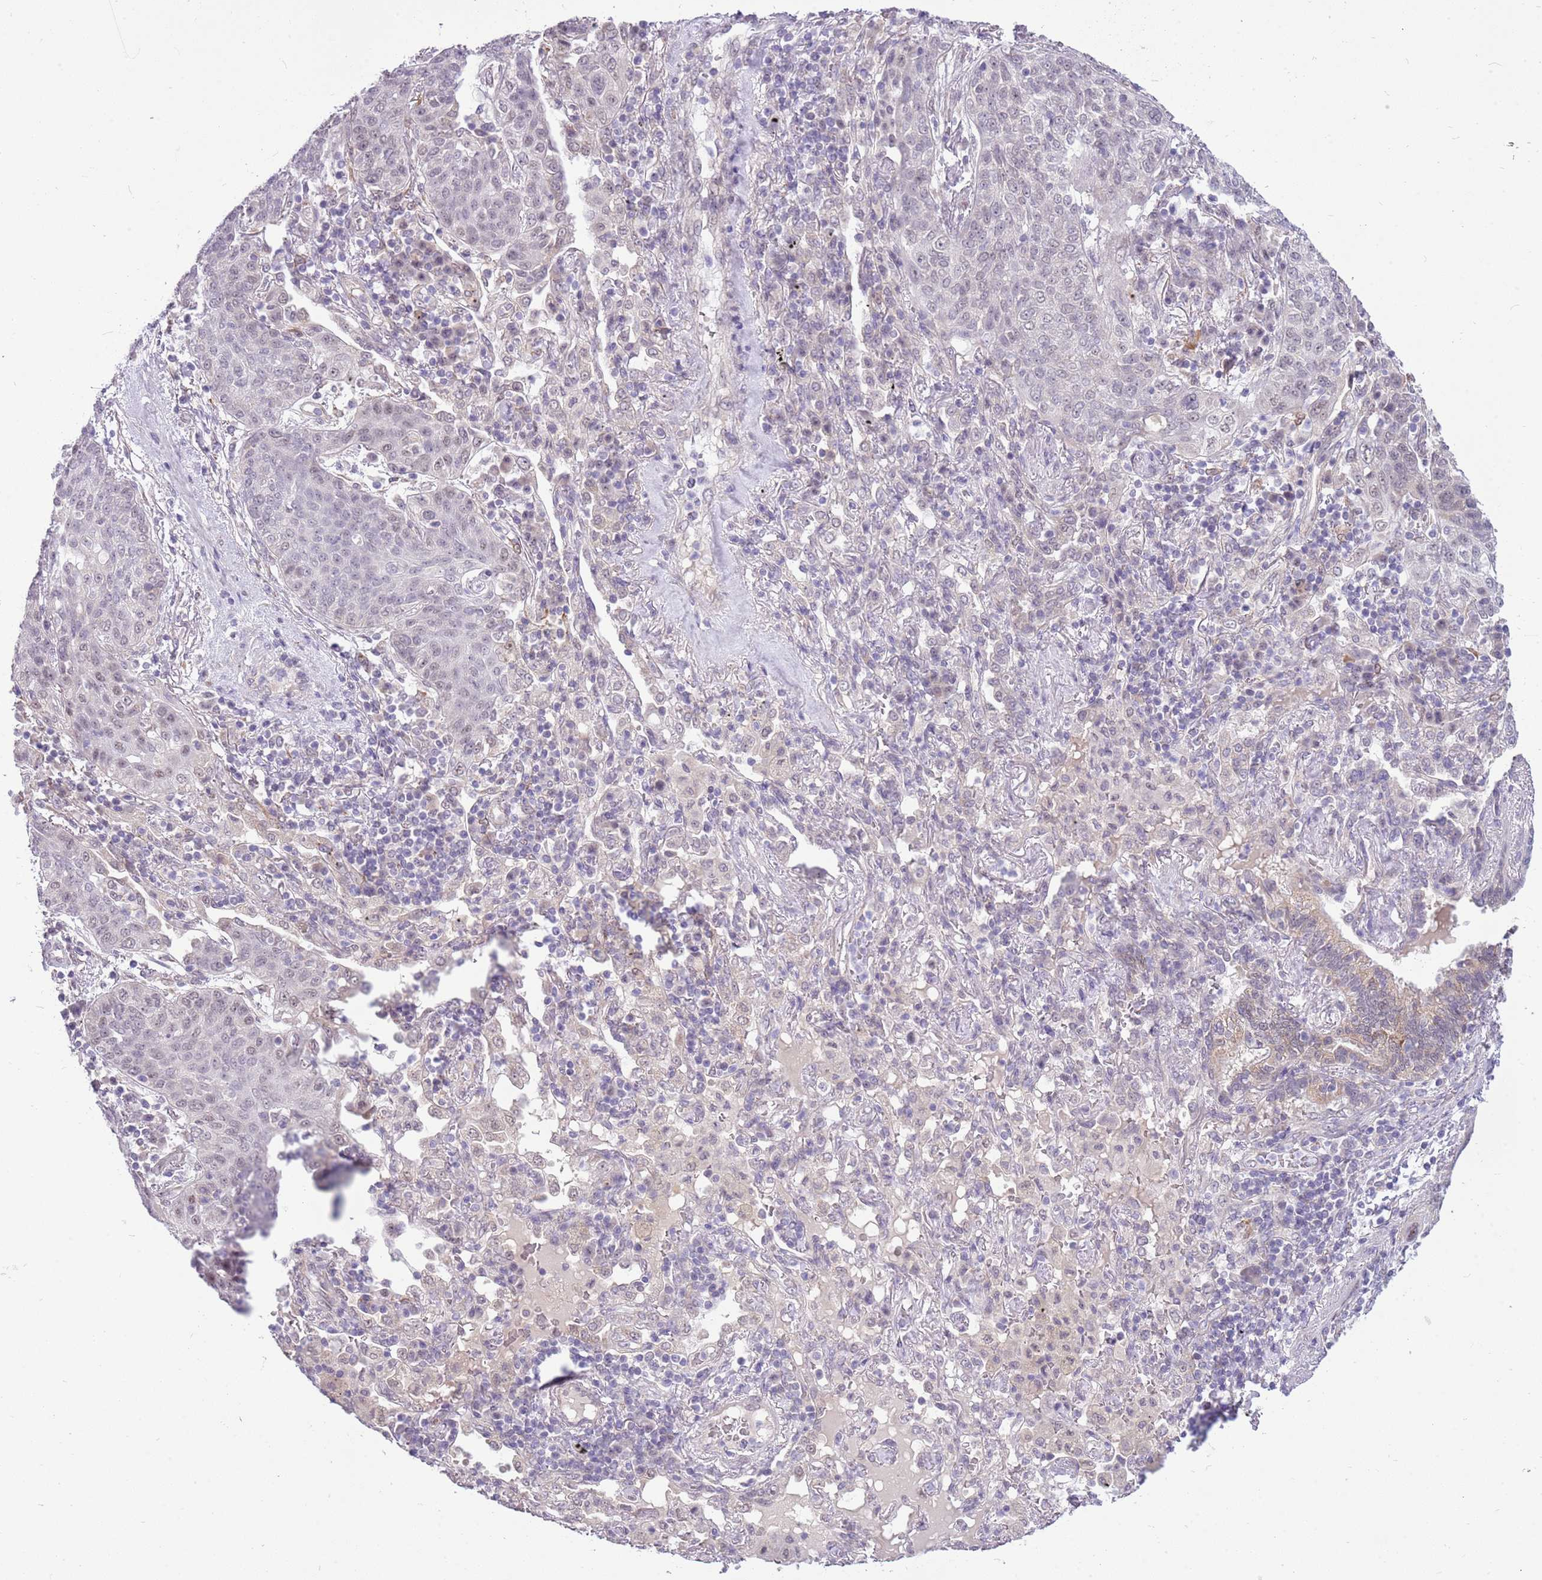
{"staining": {"intensity": "weak", "quantity": "<25%", "location": "nuclear"}, "tissue": "lung cancer", "cell_type": "Tumor cells", "image_type": "cancer", "snomed": [{"axis": "morphology", "description": "Squamous cell carcinoma, NOS"}, {"axis": "topography", "description": "Lung"}], "caption": "Tumor cells show no significant protein staining in lung cancer (squamous cell carcinoma).", "gene": "FAM120C", "patient": {"sex": "female", "age": 70}}